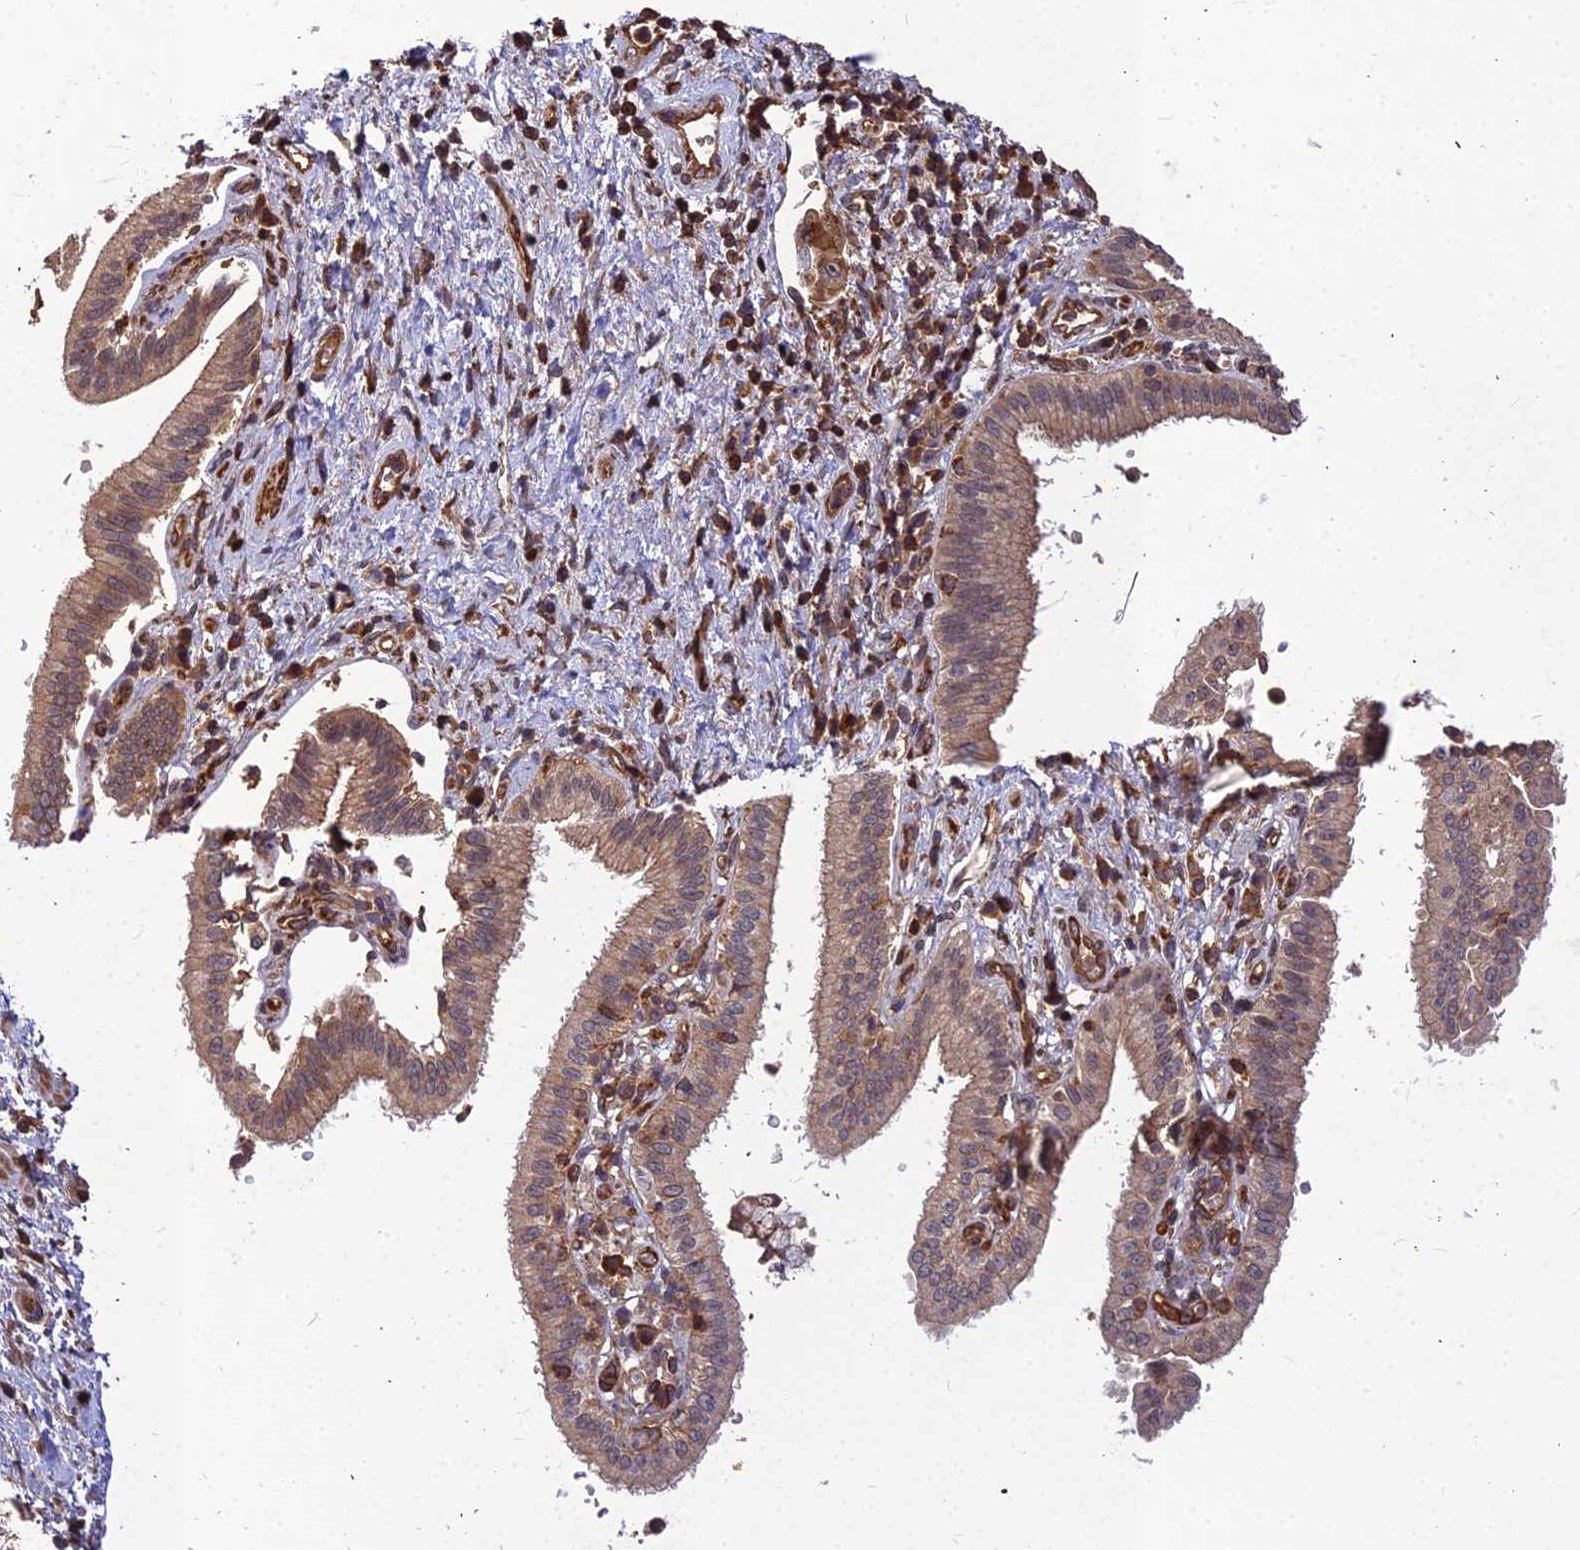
{"staining": {"intensity": "weak", "quantity": ">75%", "location": "cytoplasmic/membranous"}, "tissue": "pancreatic cancer", "cell_type": "Tumor cells", "image_type": "cancer", "snomed": [{"axis": "morphology", "description": "Adenocarcinoma, NOS"}, {"axis": "topography", "description": "Pancreas"}], "caption": "Immunohistochemistry staining of pancreatic cancer (adenocarcinoma), which demonstrates low levels of weak cytoplasmic/membranous staining in about >75% of tumor cells indicating weak cytoplasmic/membranous protein expression. The staining was performed using DAB (3,3'-diaminobenzidine) (brown) for protein detection and nuclei were counterstained in hematoxylin (blue).", "gene": "ZNF467", "patient": {"sex": "female", "age": 73}}